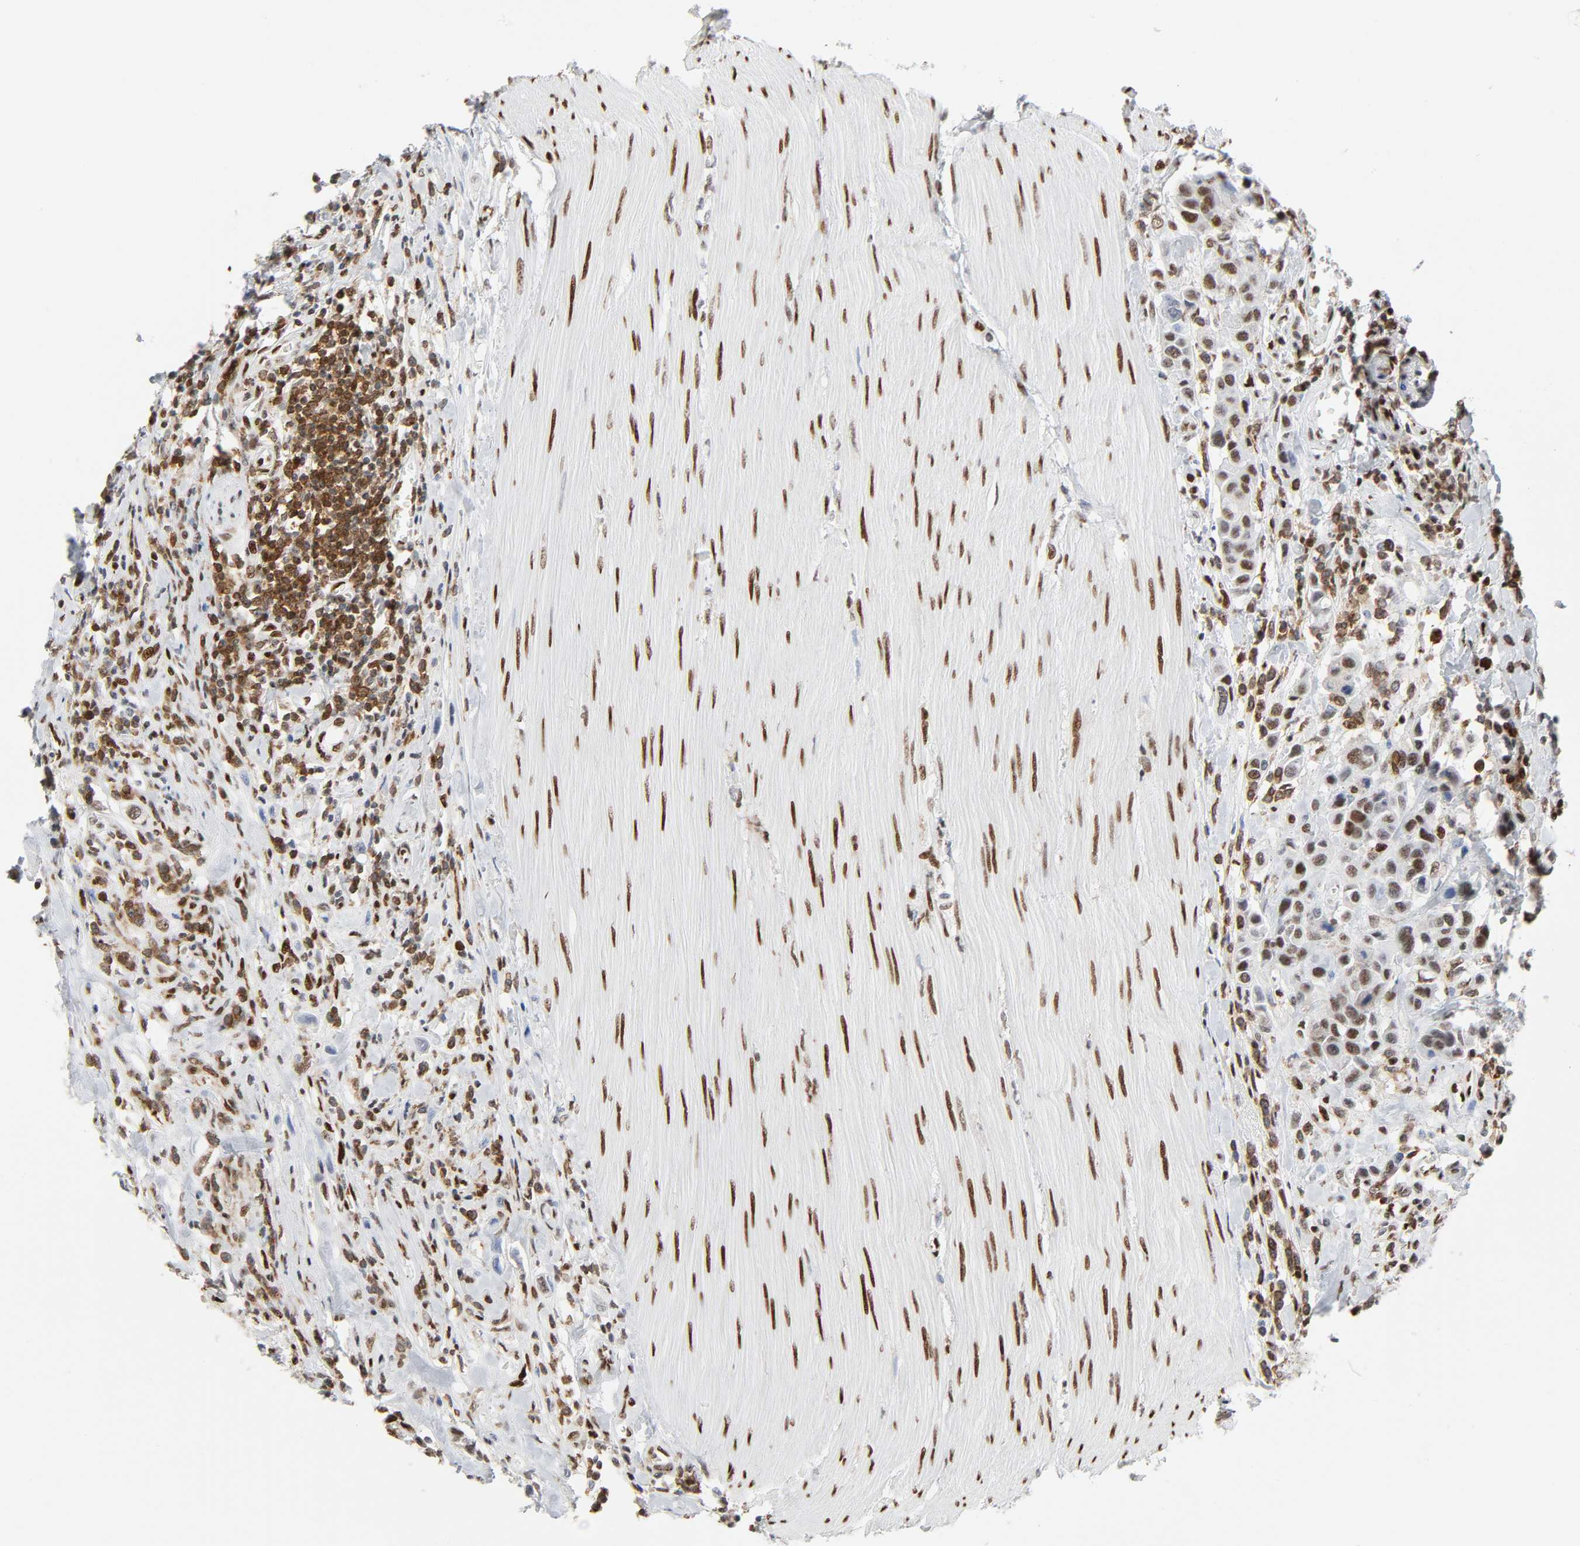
{"staining": {"intensity": "moderate", "quantity": ">75%", "location": "nuclear"}, "tissue": "urothelial cancer", "cell_type": "Tumor cells", "image_type": "cancer", "snomed": [{"axis": "morphology", "description": "Urothelial carcinoma, High grade"}, {"axis": "topography", "description": "Urinary bladder"}], "caption": "A photomicrograph of urothelial cancer stained for a protein exhibits moderate nuclear brown staining in tumor cells.", "gene": "WAS", "patient": {"sex": "male", "age": 50}}